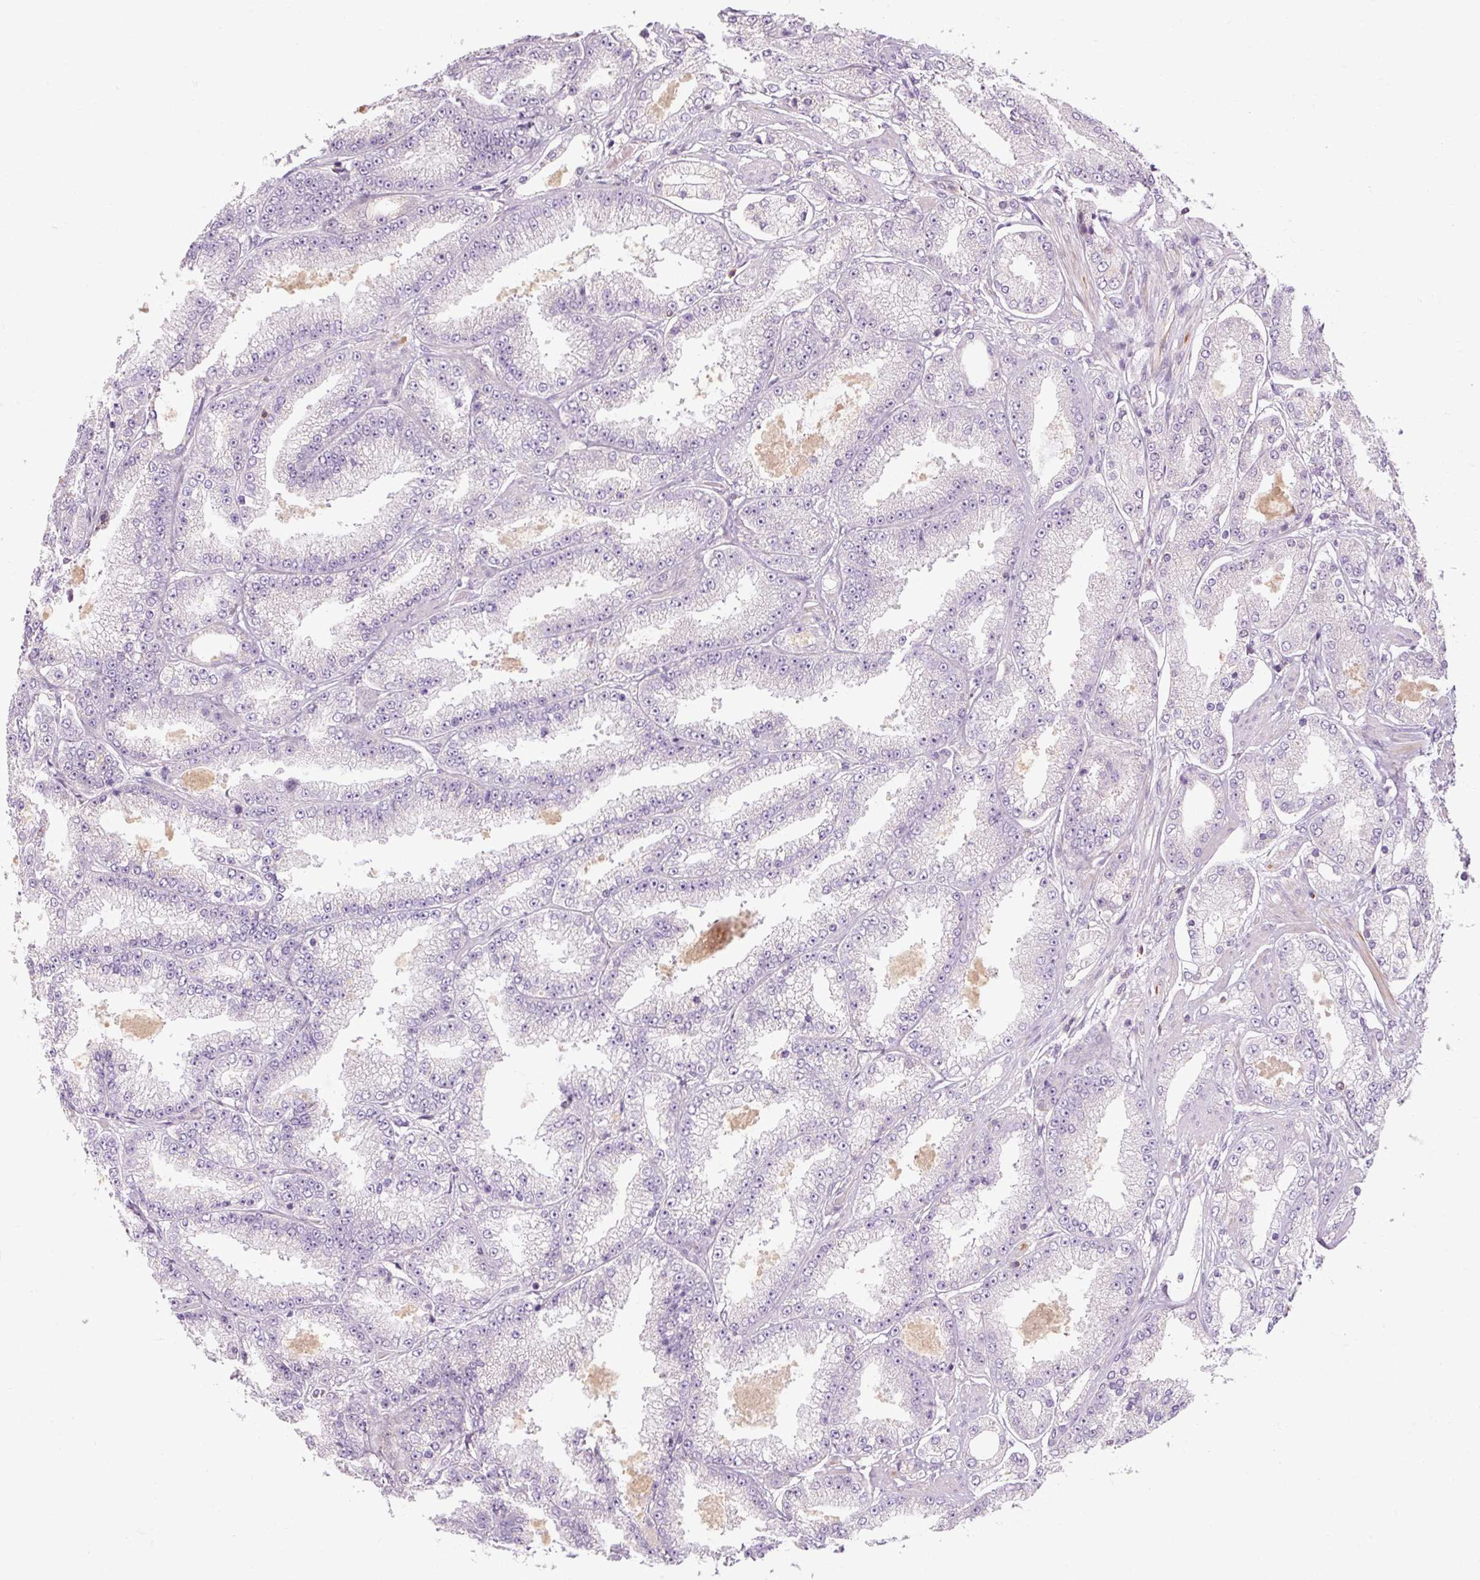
{"staining": {"intensity": "negative", "quantity": "none", "location": "none"}, "tissue": "prostate cancer", "cell_type": "Tumor cells", "image_type": "cancer", "snomed": [{"axis": "morphology", "description": "Adenocarcinoma, High grade"}, {"axis": "topography", "description": "Prostate"}], "caption": "Human prostate cancer (adenocarcinoma (high-grade)) stained for a protein using immunohistochemistry (IHC) displays no staining in tumor cells.", "gene": "TIGD2", "patient": {"sex": "male", "age": 68}}